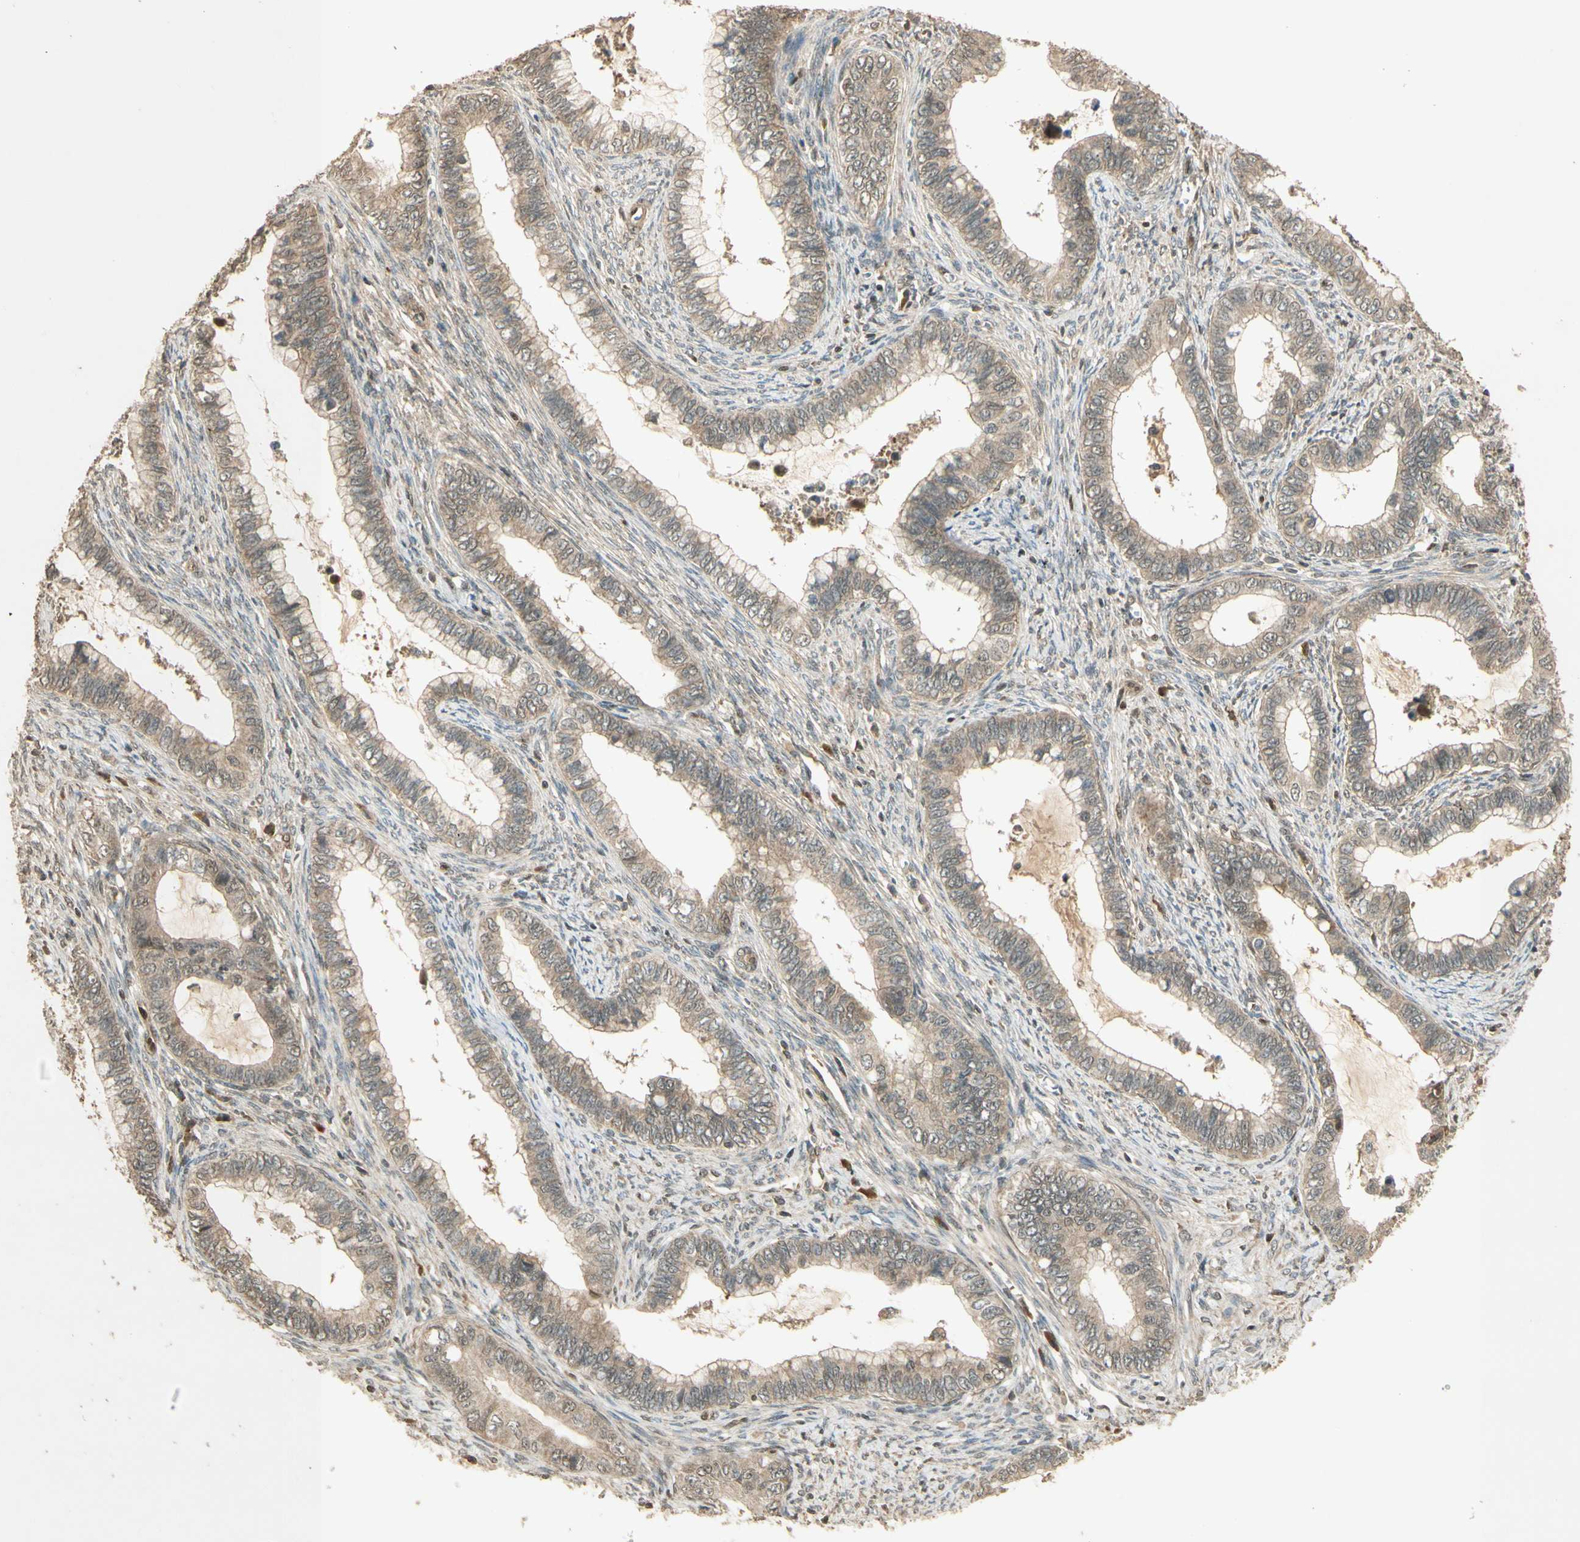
{"staining": {"intensity": "weak", "quantity": ">75%", "location": "cytoplasmic/membranous"}, "tissue": "cervical cancer", "cell_type": "Tumor cells", "image_type": "cancer", "snomed": [{"axis": "morphology", "description": "Adenocarcinoma, NOS"}, {"axis": "topography", "description": "Cervix"}], "caption": "Protein expression analysis of cervical cancer (adenocarcinoma) shows weak cytoplasmic/membranous expression in about >75% of tumor cells. Immunohistochemistry (ihc) stains the protein in brown and the nuclei are stained blue.", "gene": "GMEB2", "patient": {"sex": "female", "age": 44}}